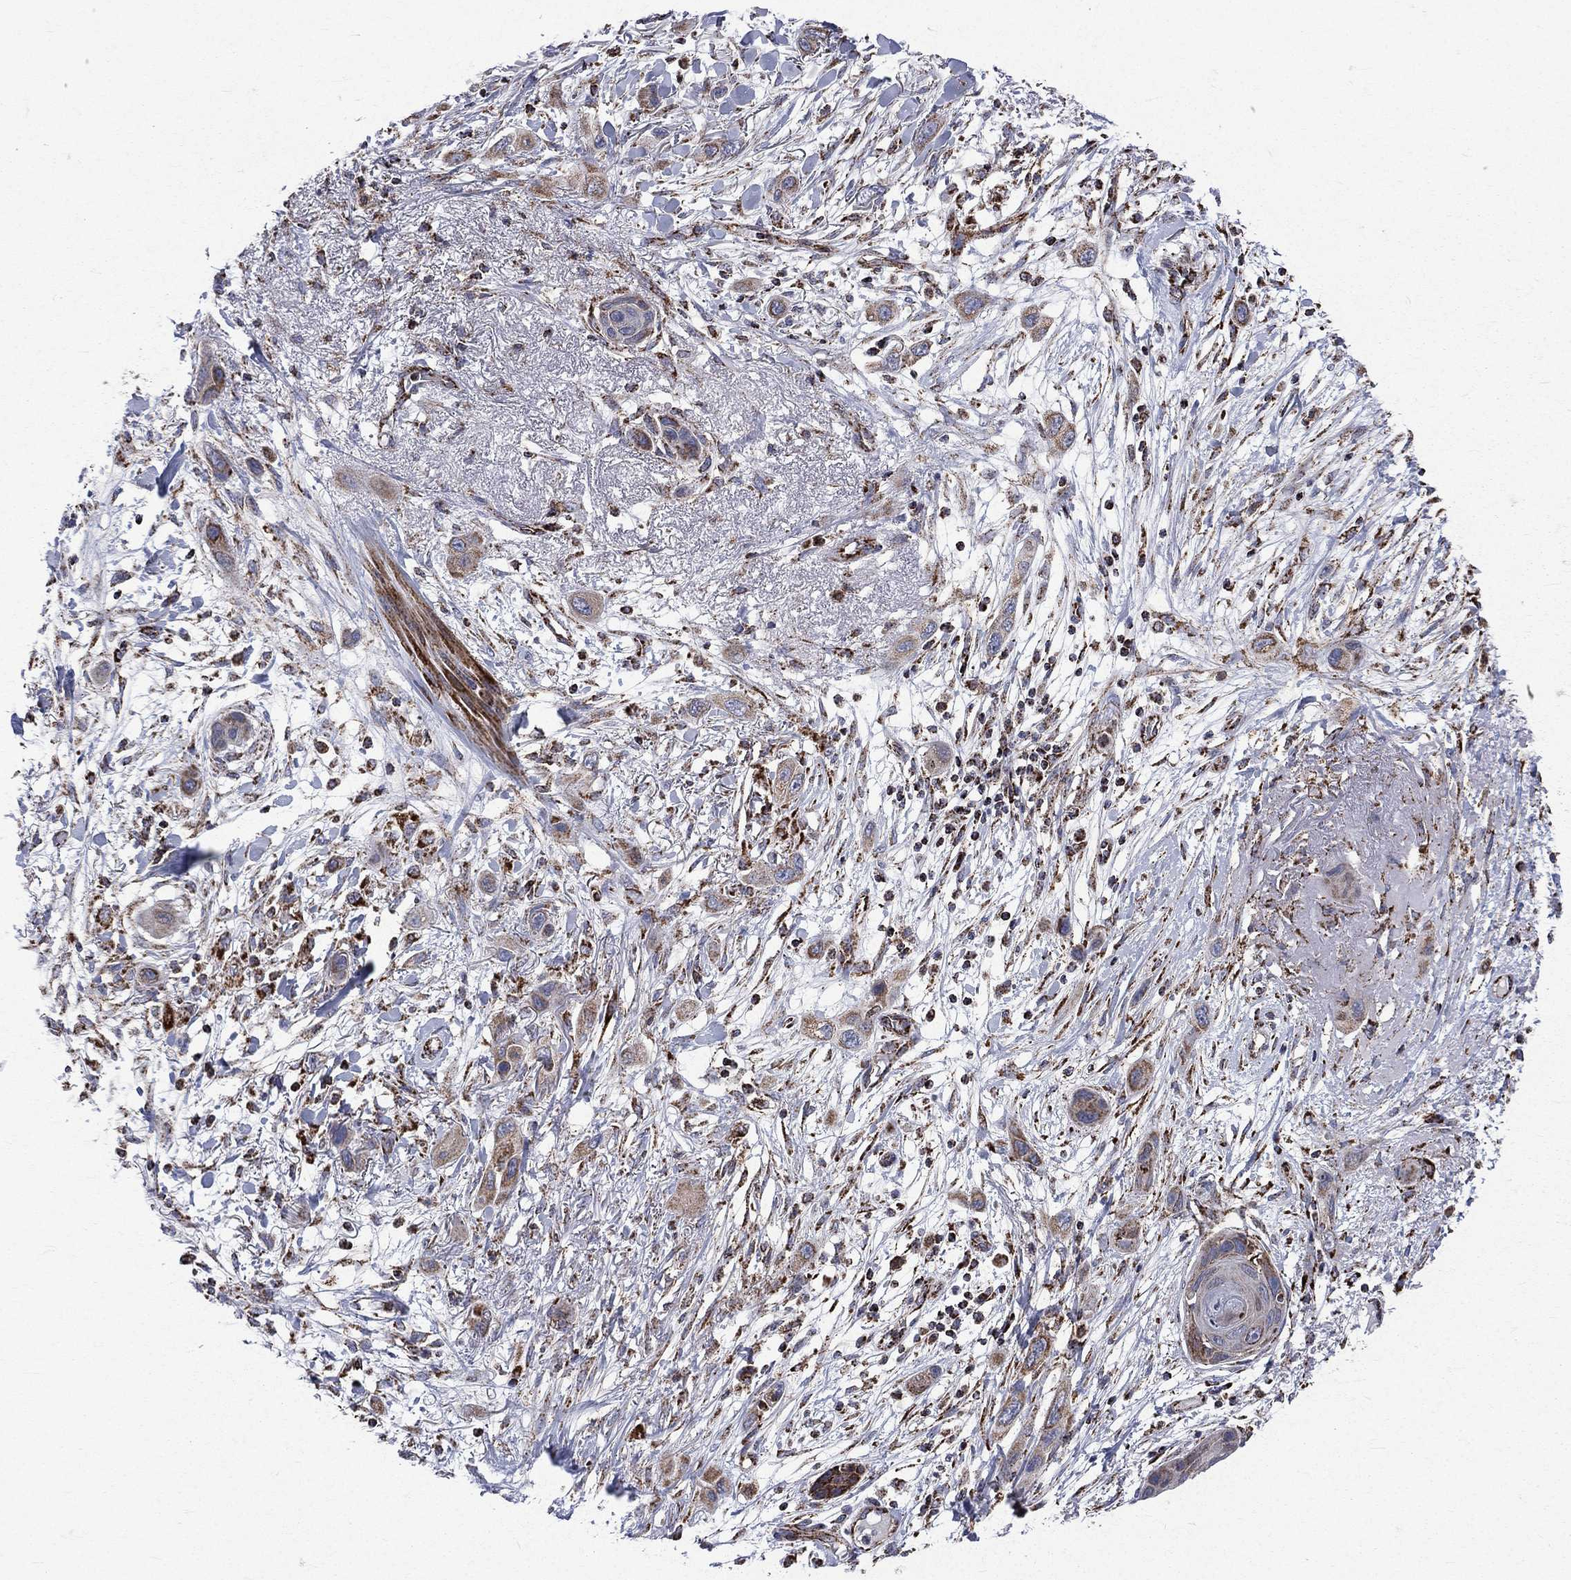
{"staining": {"intensity": "weak", "quantity": "25%-75%", "location": "cytoplasmic/membranous"}, "tissue": "skin cancer", "cell_type": "Tumor cells", "image_type": "cancer", "snomed": [{"axis": "morphology", "description": "Squamous cell carcinoma, NOS"}, {"axis": "topography", "description": "Skin"}], "caption": "Protein staining of skin cancer (squamous cell carcinoma) tissue displays weak cytoplasmic/membranous expression in about 25%-75% of tumor cells. (DAB IHC with brightfield microscopy, high magnification).", "gene": "GOT2", "patient": {"sex": "male", "age": 79}}